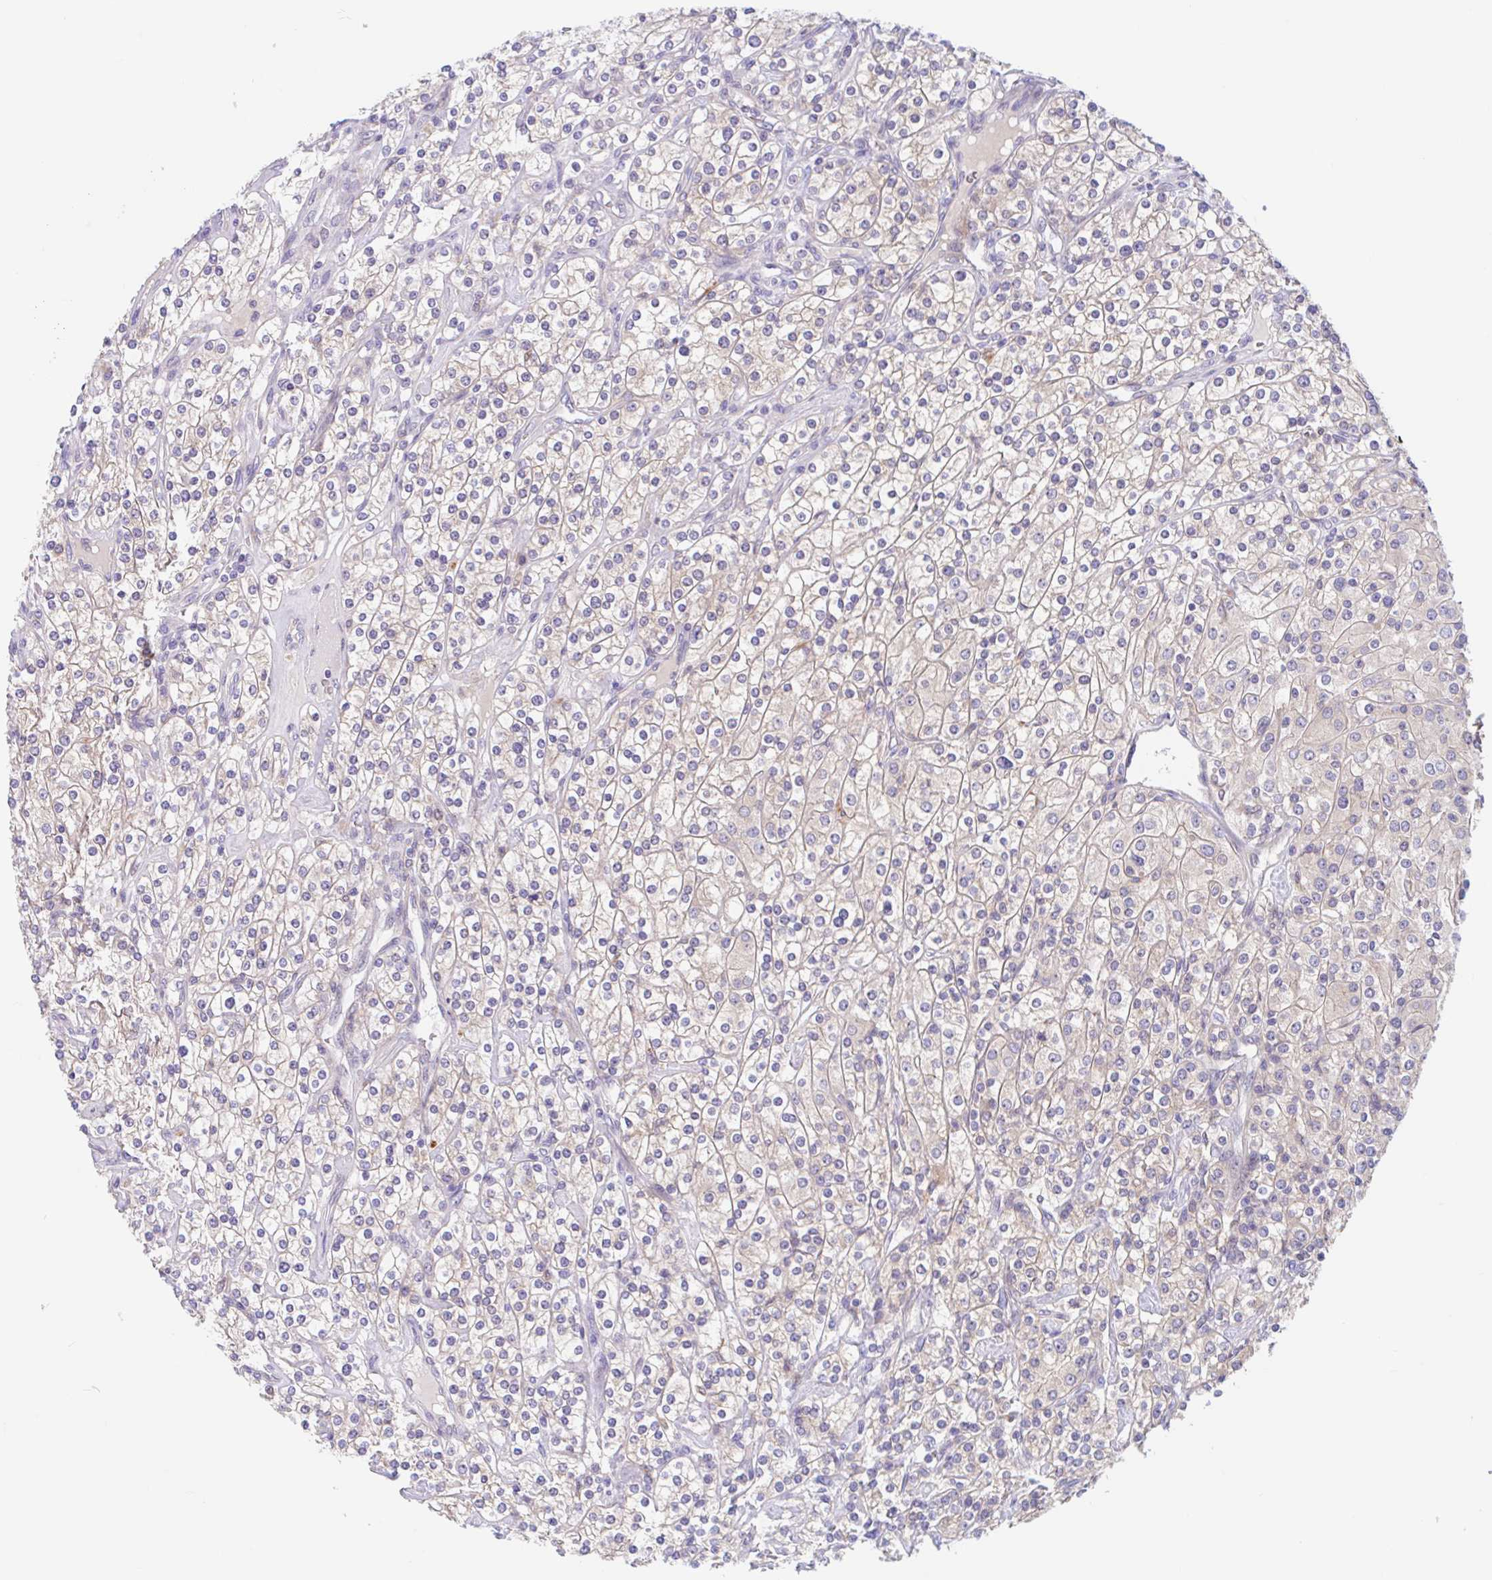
{"staining": {"intensity": "weak", "quantity": "25%-75%", "location": "cytoplasmic/membranous"}, "tissue": "renal cancer", "cell_type": "Tumor cells", "image_type": "cancer", "snomed": [{"axis": "morphology", "description": "Adenocarcinoma, NOS"}, {"axis": "topography", "description": "Kidney"}], "caption": "Immunohistochemistry photomicrograph of neoplastic tissue: adenocarcinoma (renal) stained using immunohistochemistry exhibits low levels of weak protein expression localized specifically in the cytoplasmic/membranous of tumor cells, appearing as a cytoplasmic/membranous brown color.", "gene": "TMEM86A", "patient": {"sex": "male", "age": 77}}